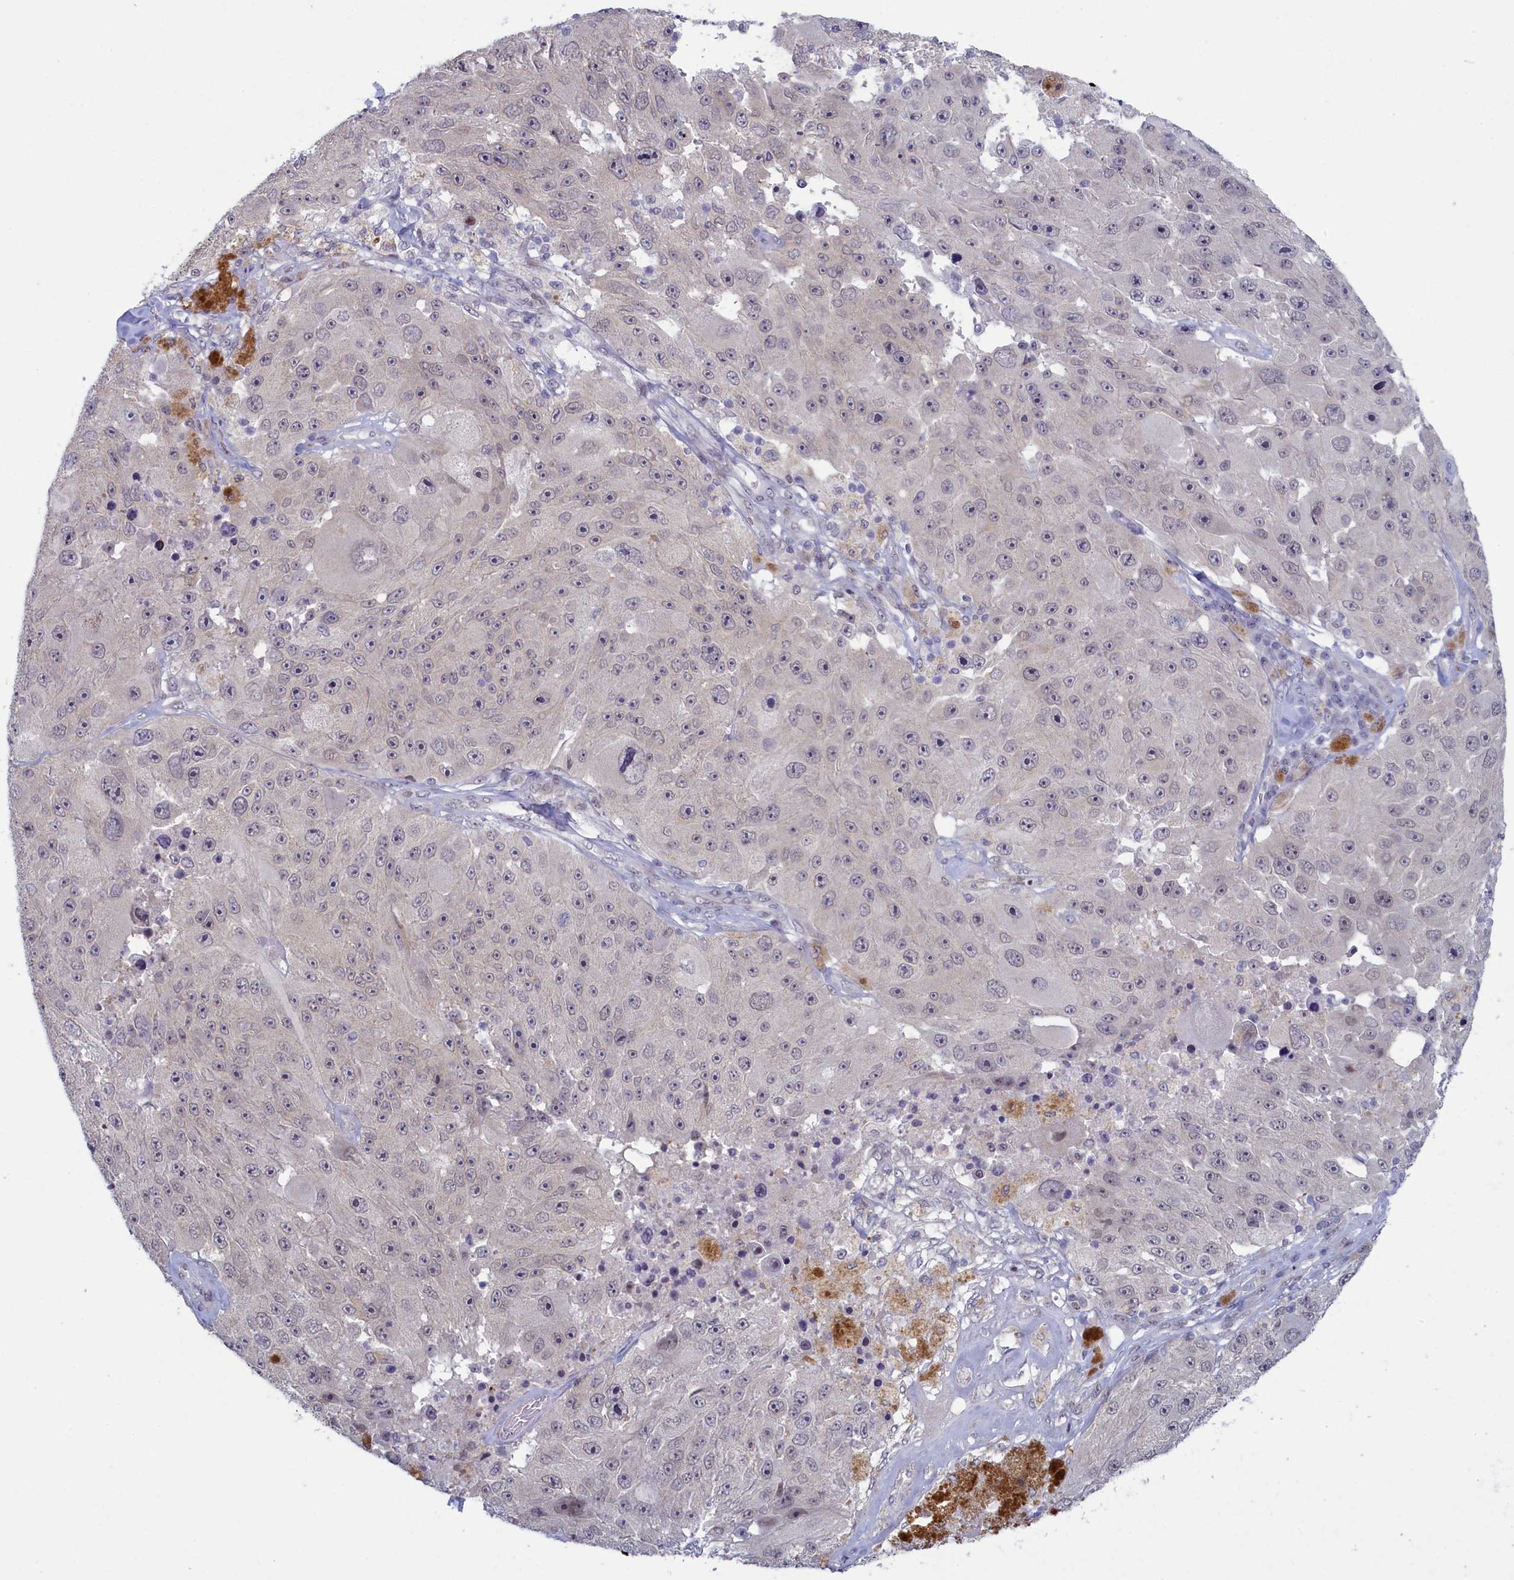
{"staining": {"intensity": "negative", "quantity": "none", "location": "none"}, "tissue": "melanoma", "cell_type": "Tumor cells", "image_type": "cancer", "snomed": [{"axis": "morphology", "description": "Malignant melanoma, Metastatic site"}, {"axis": "topography", "description": "Lymph node"}], "caption": "Melanoma was stained to show a protein in brown. There is no significant expression in tumor cells.", "gene": "ATF7IP2", "patient": {"sex": "male", "age": 62}}